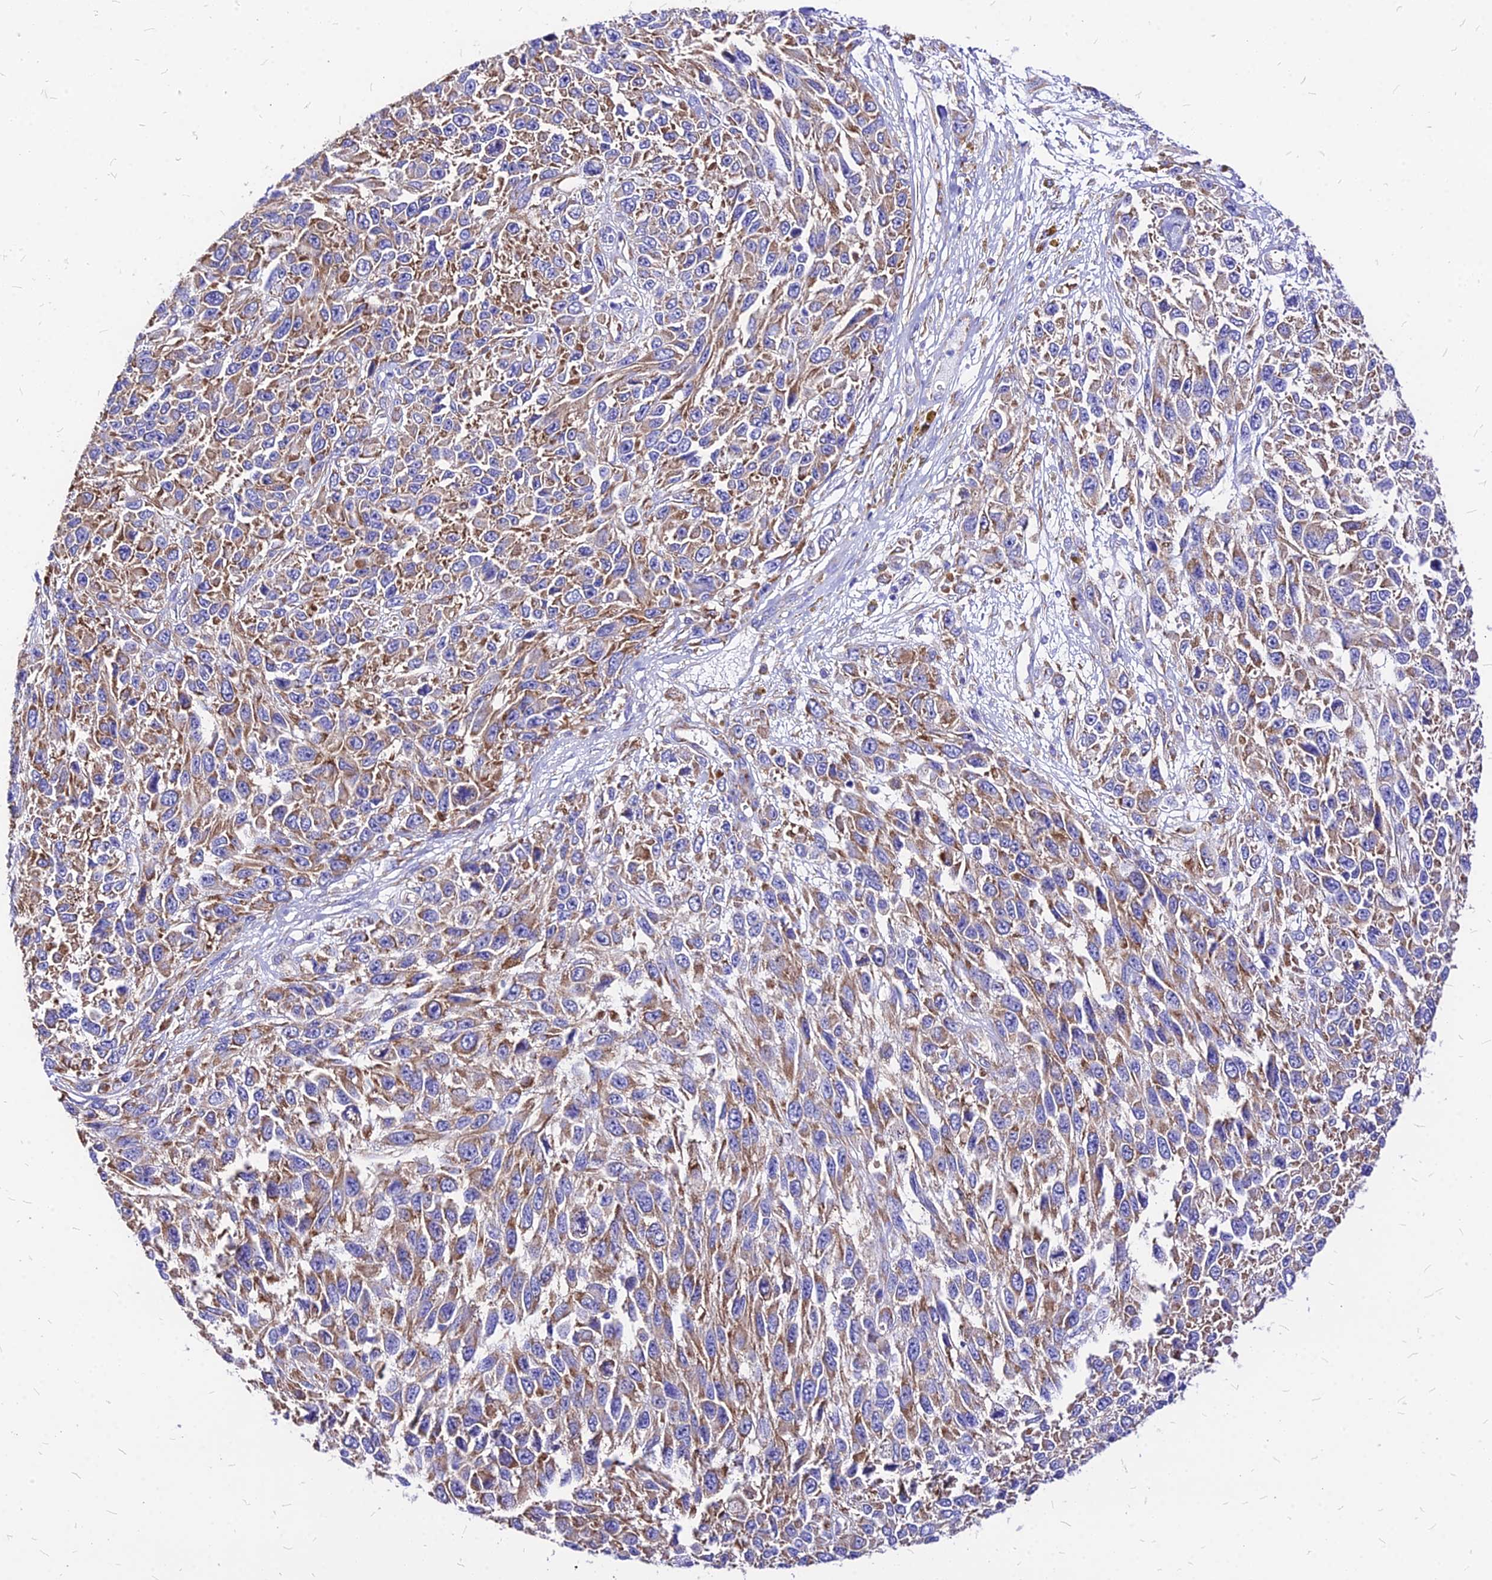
{"staining": {"intensity": "moderate", "quantity": ">75%", "location": "cytoplasmic/membranous"}, "tissue": "melanoma", "cell_type": "Tumor cells", "image_type": "cancer", "snomed": [{"axis": "morphology", "description": "Malignant melanoma, NOS"}, {"axis": "topography", "description": "Skin"}], "caption": "This is an image of immunohistochemistry (IHC) staining of melanoma, which shows moderate positivity in the cytoplasmic/membranous of tumor cells.", "gene": "RPL19", "patient": {"sex": "female", "age": 96}}